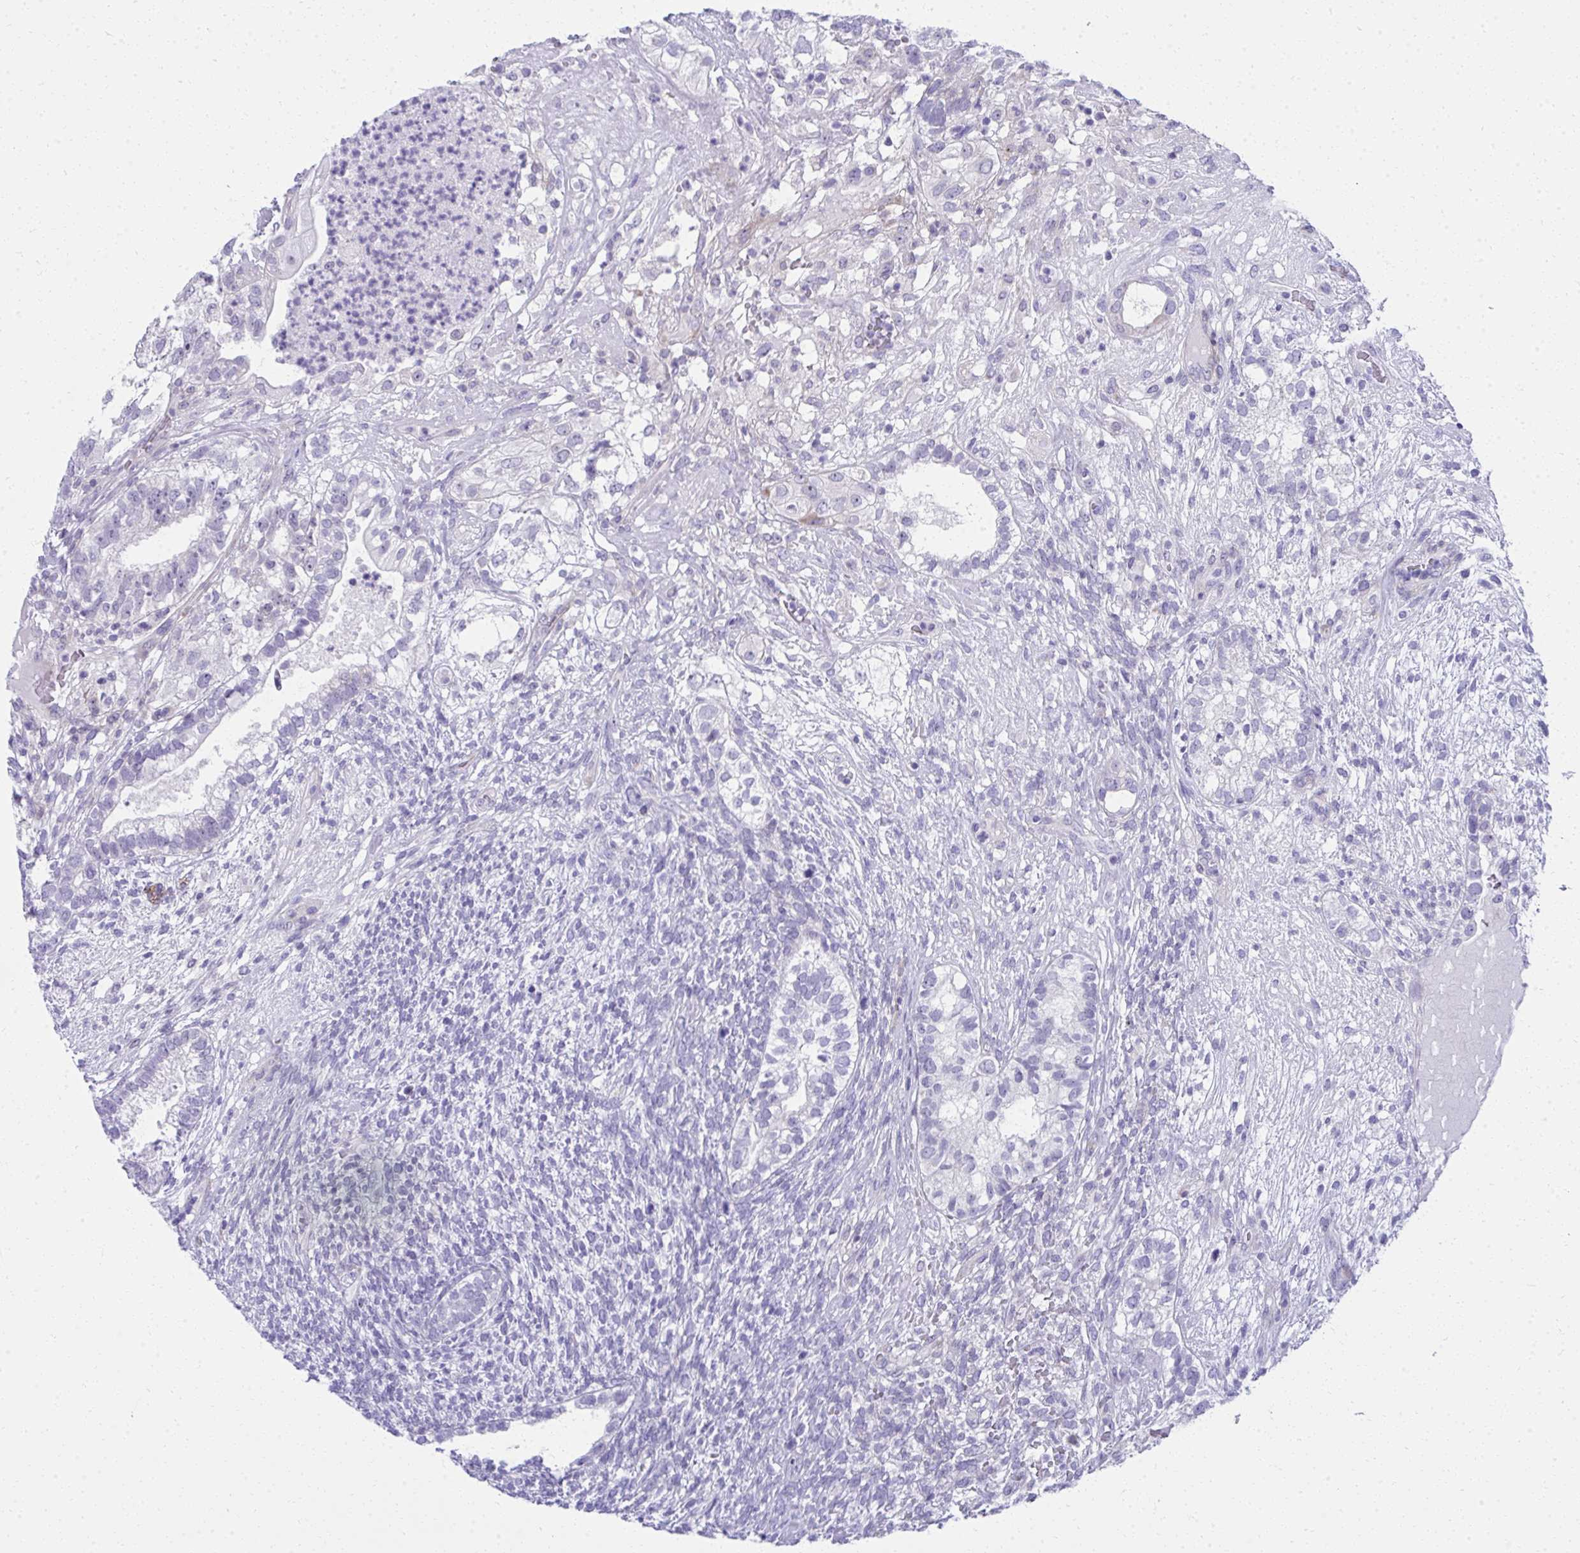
{"staining": {"intensity": "negative", "quantity": "none", "location": "none"}, "tissue": "testis cancer", "cell_type": "Tumor cells", "image_type": "cancer", "snomed": [{"axis": "morphology", "description": "Seminoma, NOS"}, {"axis": "morphology", "description": "Carcinoma, Embryonal, NOS"}, {"axis": "topography", "description": "Testis"}], "caption": "Immunohistochemistry photomicrograph of testis cancer stained for a protein (brown), which reveals no expression in tumor cells. Nuclei are stained in blue.", "gene": "PUS7L", "patient": {"sex": "male", "age": 41}}